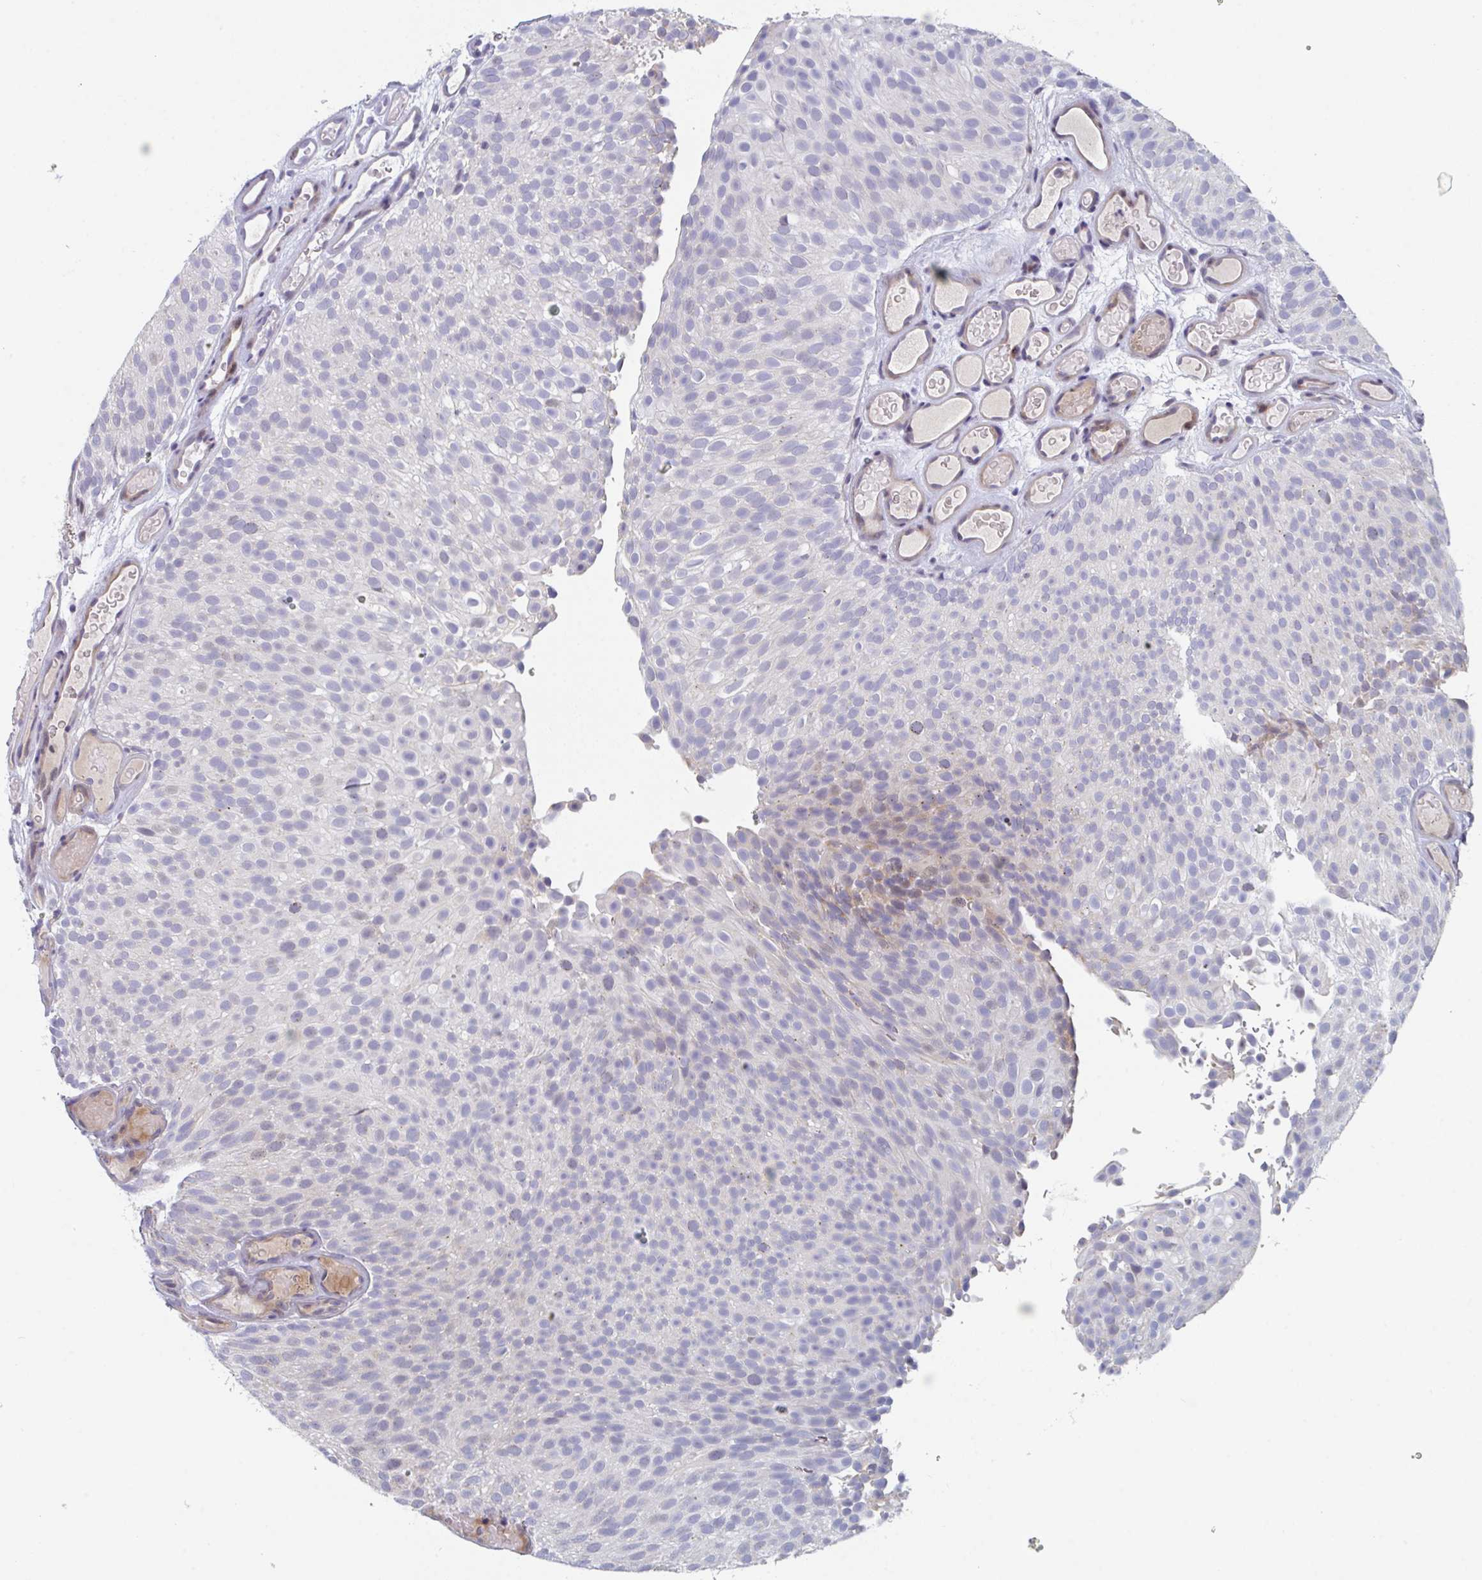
{"staining": {"intensity": "weak", "quantity": "<25%", "location": "cytoplasmic/membranous,nuclear"}, "tissue": "urothelial cancer", "cell_type": "Tumor cells", "image_type": "cancer", "snomed": [{"axis": "morphology", "description": "Urothelial carcinoma, Low grade"}, {"axis": "topography", "description": "Urinary bladder"}], "caption": "This micrograph is of urothelial carcinoma (low-grade) stained with IHC to label a protein in brown with the nuclei are counter-stained blue. There is no expression in tumor cells.", "gene": "CENPT", "patient": {"sex": "male", "age": 78}}